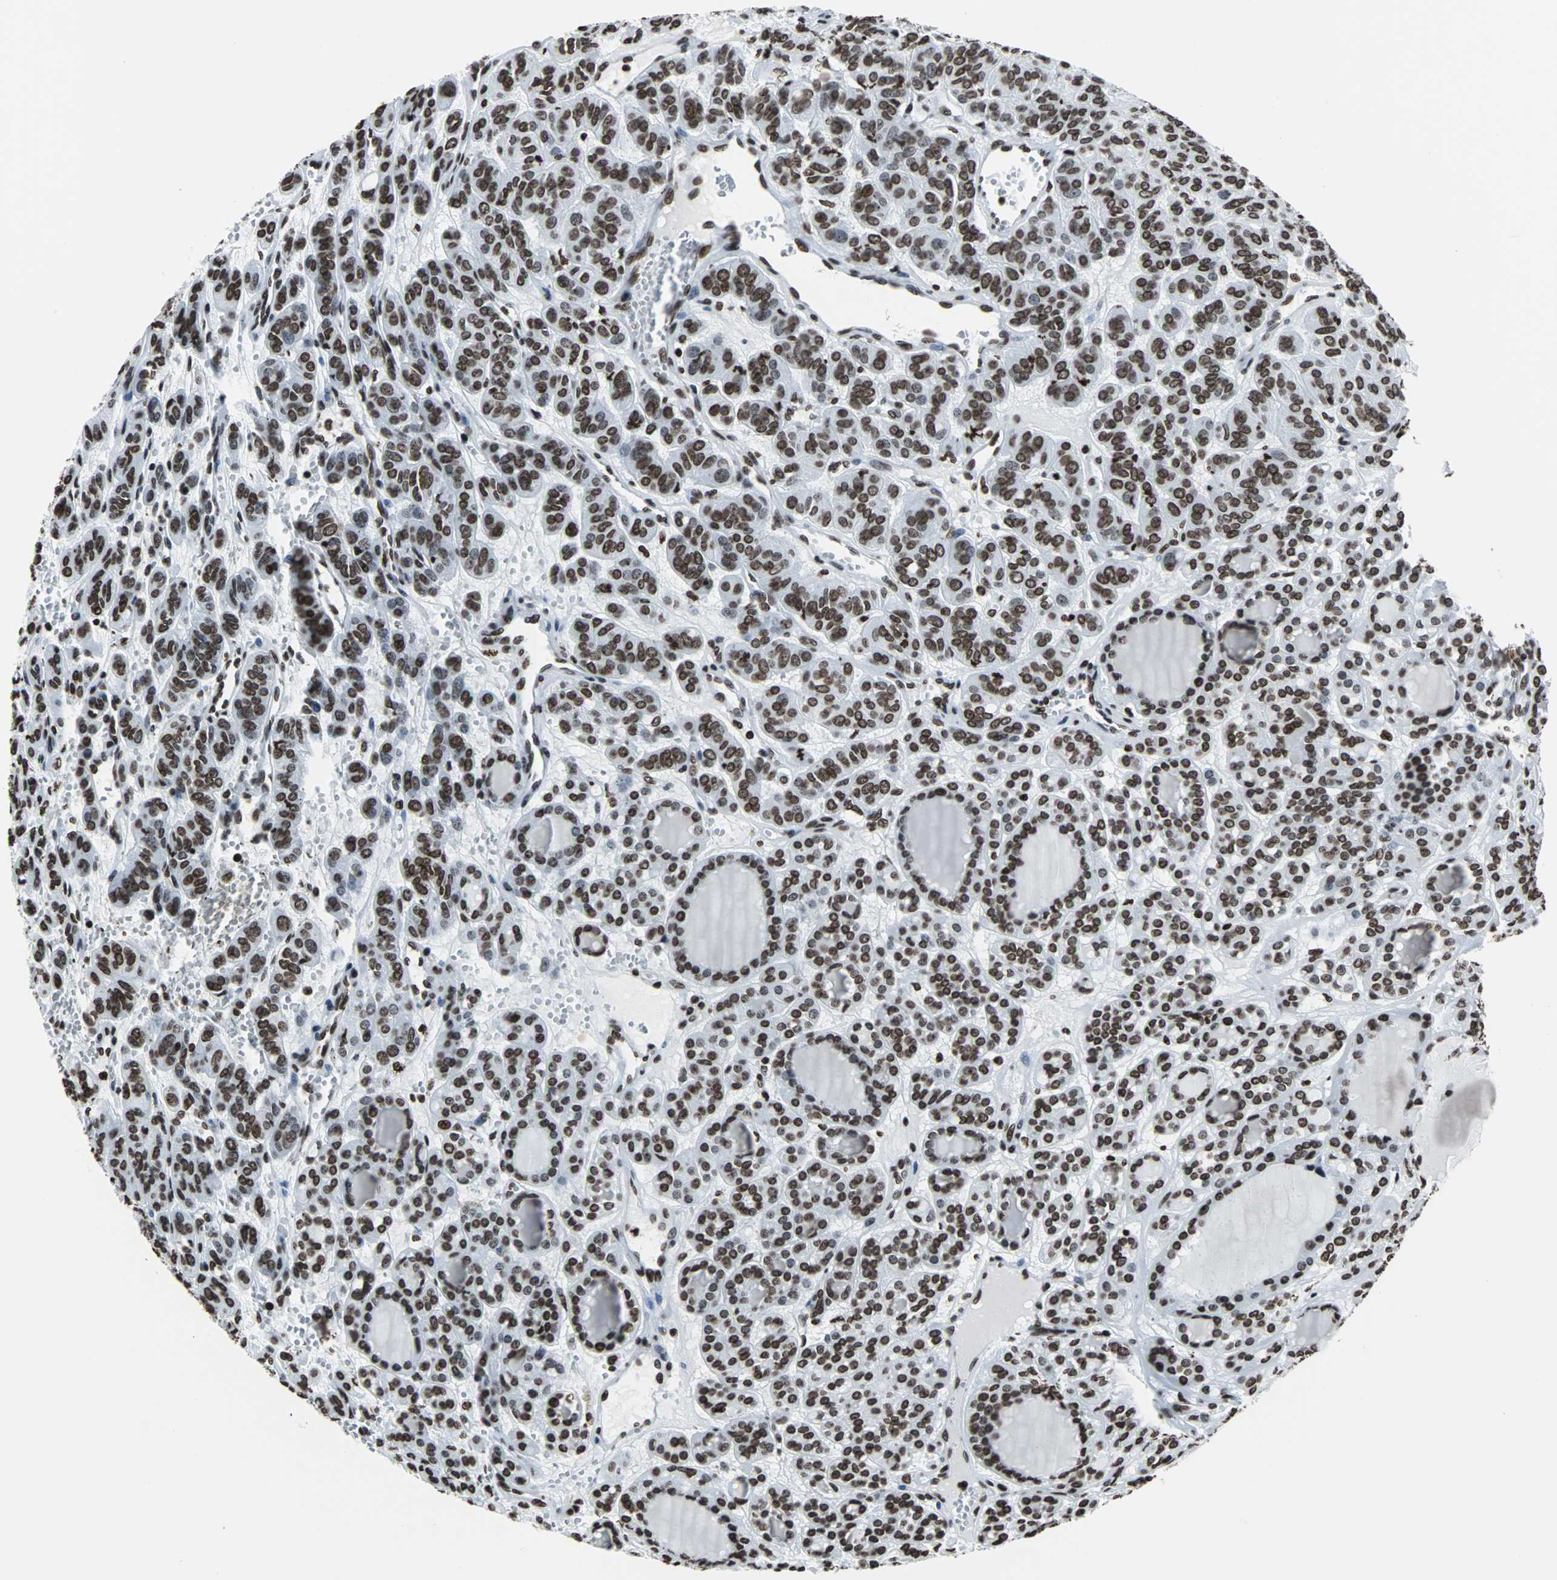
{"staining": {"intensity": "strong", "quantity": ">75%", "location": "nuclear"}, "tissue": "thyroid cancer", "cell_type": "Tumor cells", "image_type": "cancer", "snomed": [{"axis": "morphology", "description": "Follicular adenoma carcinoma, NOS"}, {"axis": "topography", "description": "Thyroid gland"}], "caption": "Strong nuclear staining for a protein is seen in about >75% of tumor cells of thyroid cancer (follicular adenoma carcinoma) using immunohistochemistry.", "gene": "H2BC18", "patient": {"sex": "female", "age": 71}}